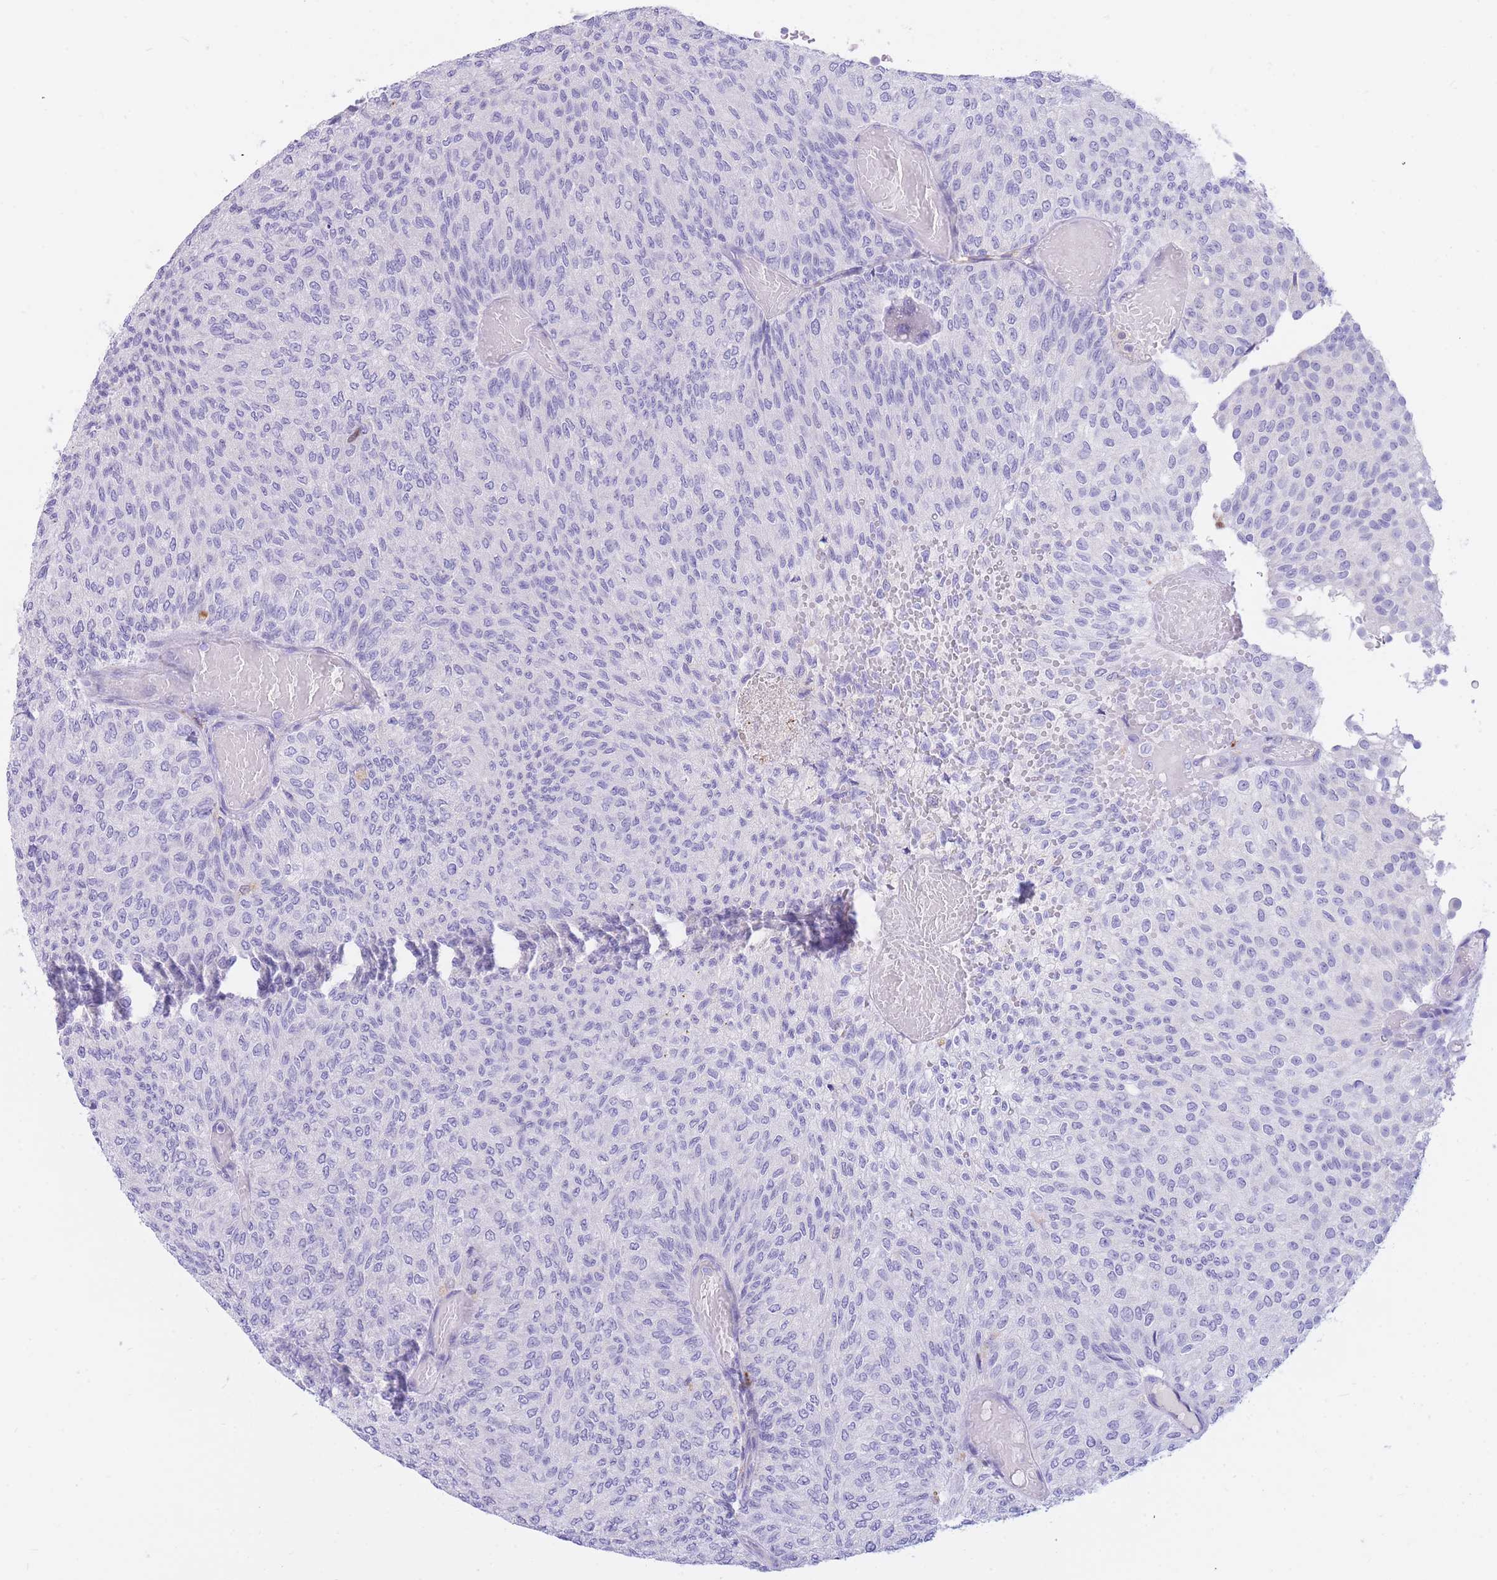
{"staining": {"intensity": "negative", "quantity": "none", "location": "none"}, "tissue": "urothelial cancer", "cell_type": "Tumor cells", "image_type": "cancer", "snomed": [{"axis": "morphology", "description": "Urothelial carcinoma, Low grade"}, {"axis": "topography", "description": "Urinary bladder"}], "caption": "High magnification brightfield microscopy of urothelial cancer stained with DAB (3,3'-diaminobenzidine) (brown) and counterstained with hematoxylin (blue): tumor cells show no significant expression.", "gene": "SULT1A1", "patient": {"sex": "male", "age": 78}}